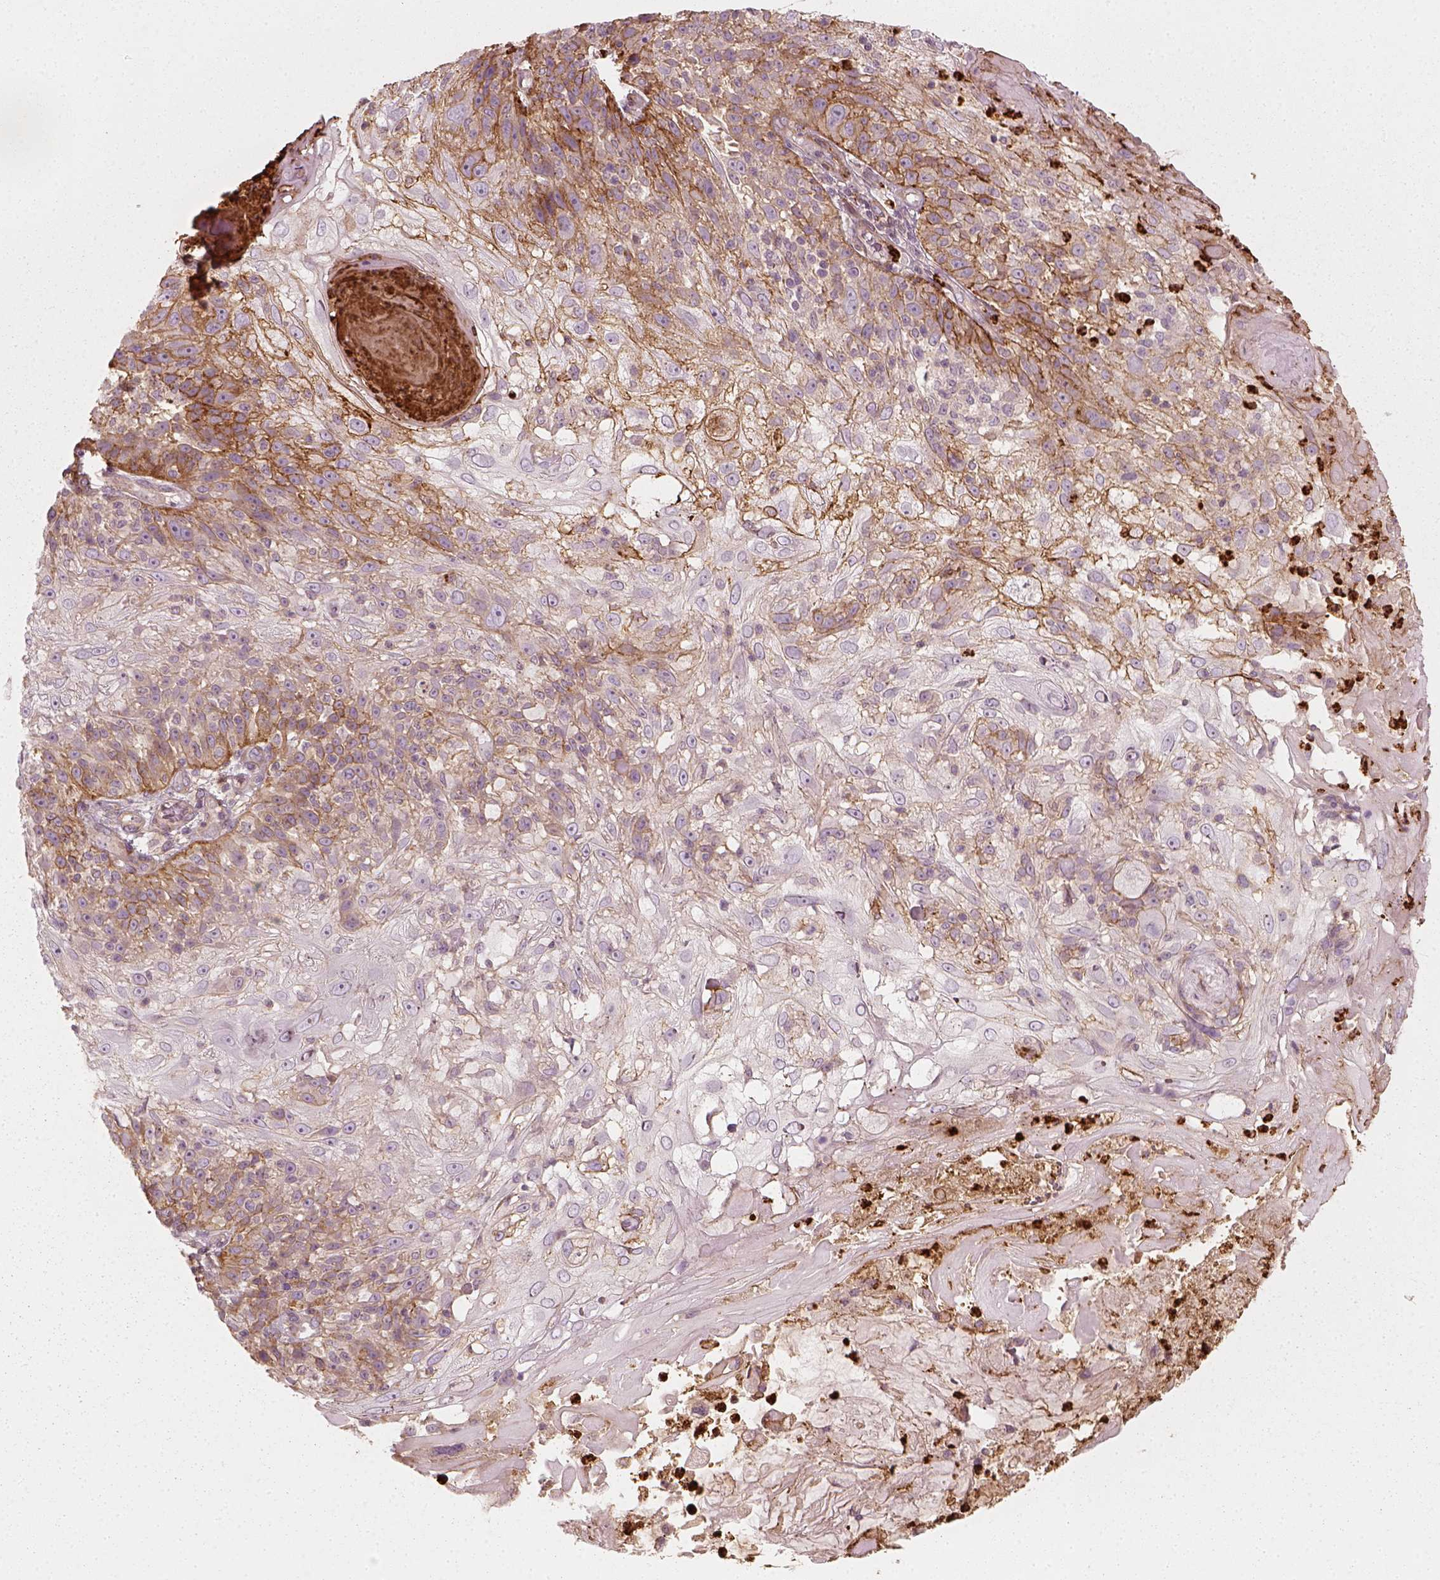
{"staining": {"intensity": "moderate", "quantity": ">75%", "location": "cytoplasmic/membranous"}, "tissue": "skin cancer", "cell_type": "Tumor cells", "image_type": "cancer", "snomed": [{"axis": "morphology", "description": "Normal tissue, NOS"}, {"axis": "morphology", "description": "Squamous cell carcinoma, NOS"}, {"axis": "topography", "description": "Skin"}], "caption": "An immunohistochemistry photomicrograph of neoplastic tissue is shown. Protein staining in brown labels moderate cytoplasmic/membranous positivity in skin cancer (squamous cell carcinoma) within tumor cells. The protein is shown in brown color, while the nuclei are stained blue.", "gene": "NPTN", "patient": {"sex": "female", "age": 83}}